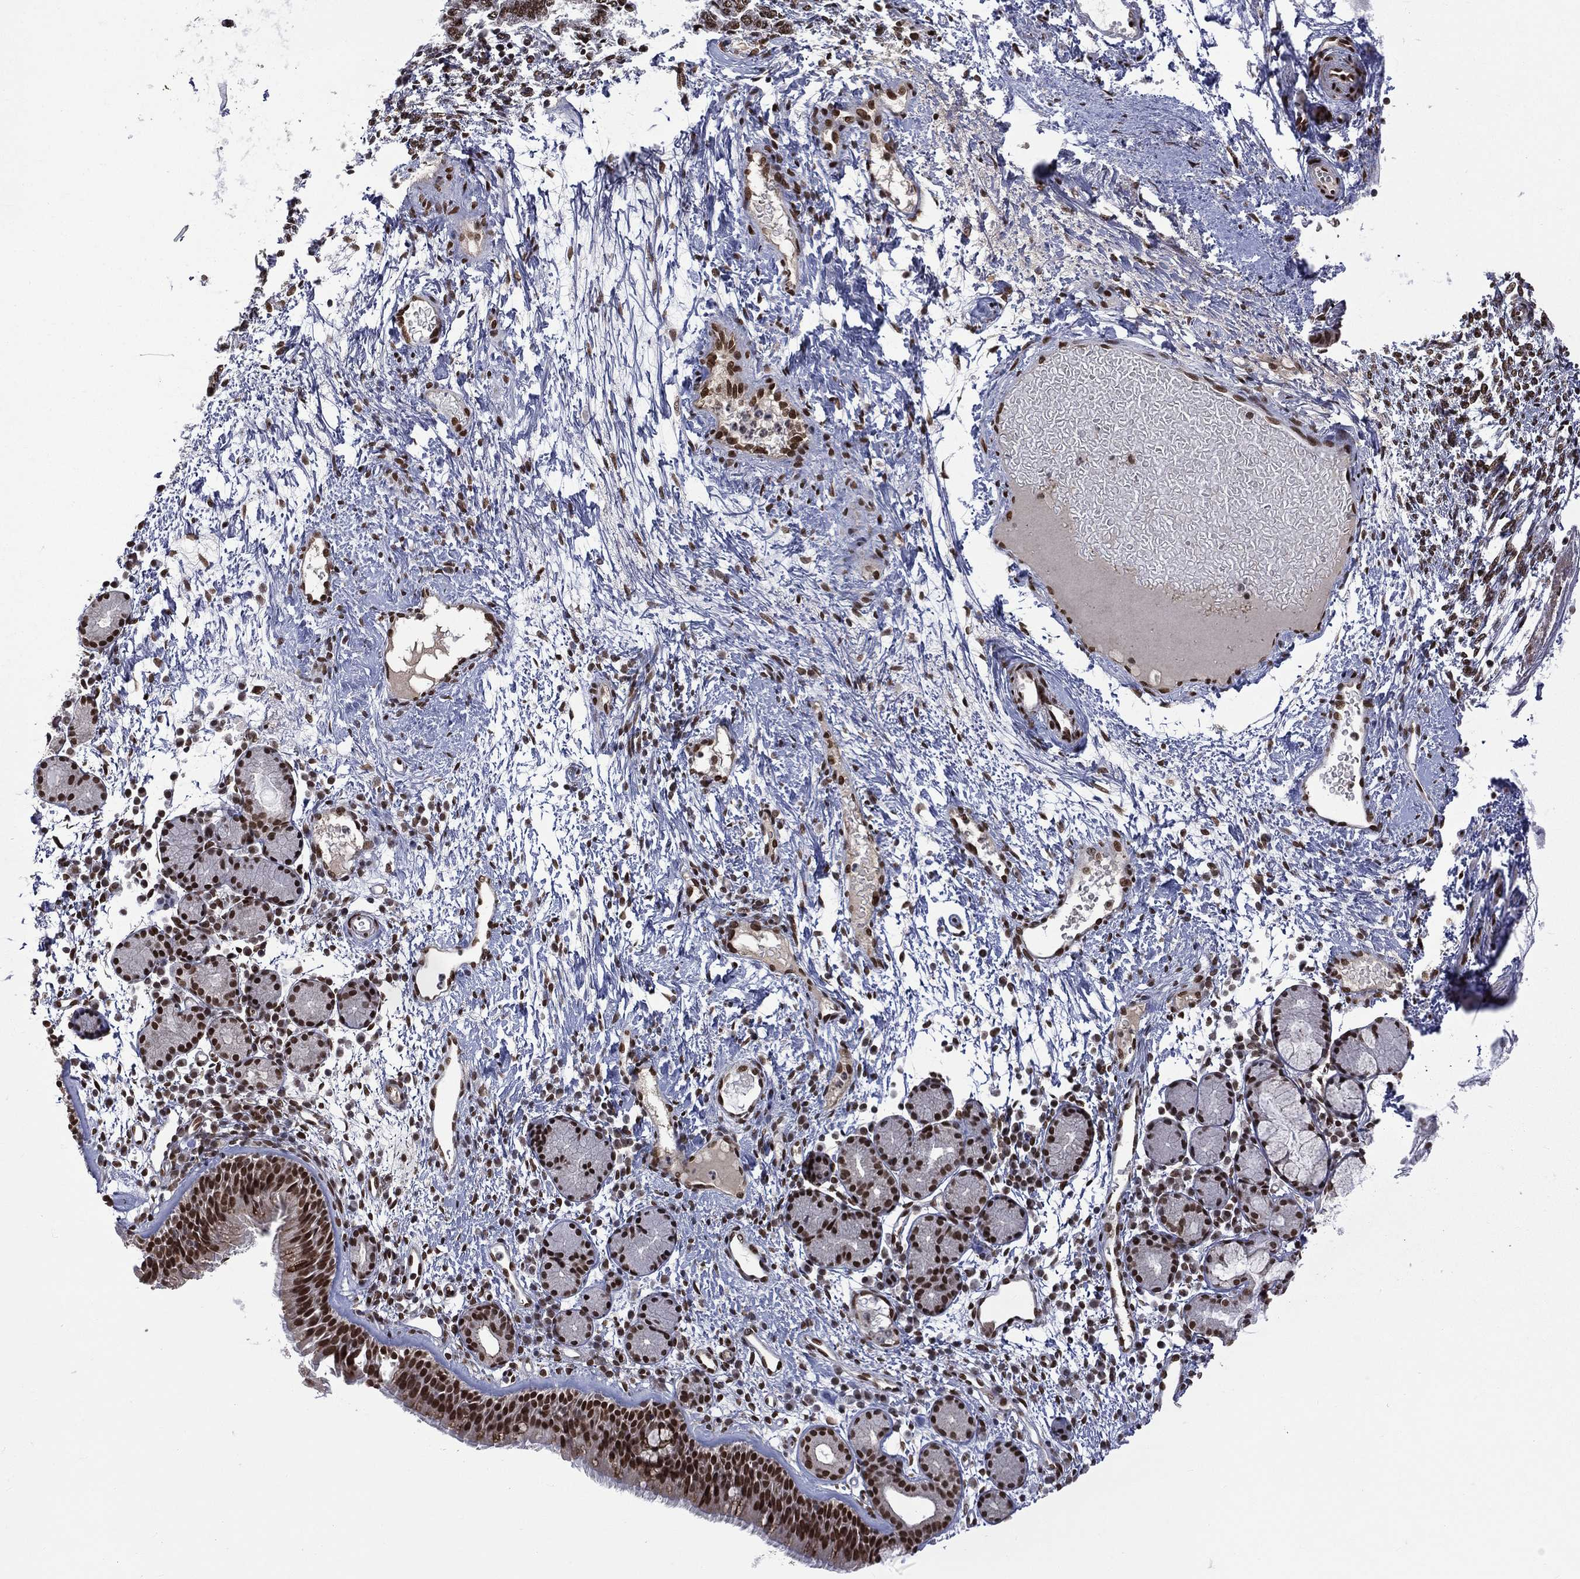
{"staining": {"intensity": "strong", "quantity": ">75%", "location": "nuclear"}, "tissue": "nasopharynx", "cell_type": "Respiratory epithelial cells", "image_type": "normal", "snomed": [{"axis": "morphology", "description": "Normal tissue, NOS"}, {"axis": "morphology", "description": "Inflammation, NOS"}, {"axis": "topography", "description": "Nasopharynx"}], "caption": "Immunohistochemical staining of normal human nasopharynx demonstrates high levels of strong nuclear positivity in approximately >75% of respiratory epithelial cells.", "gene": "C5orf24", "patient": {"sex": "female", "age": 55}}